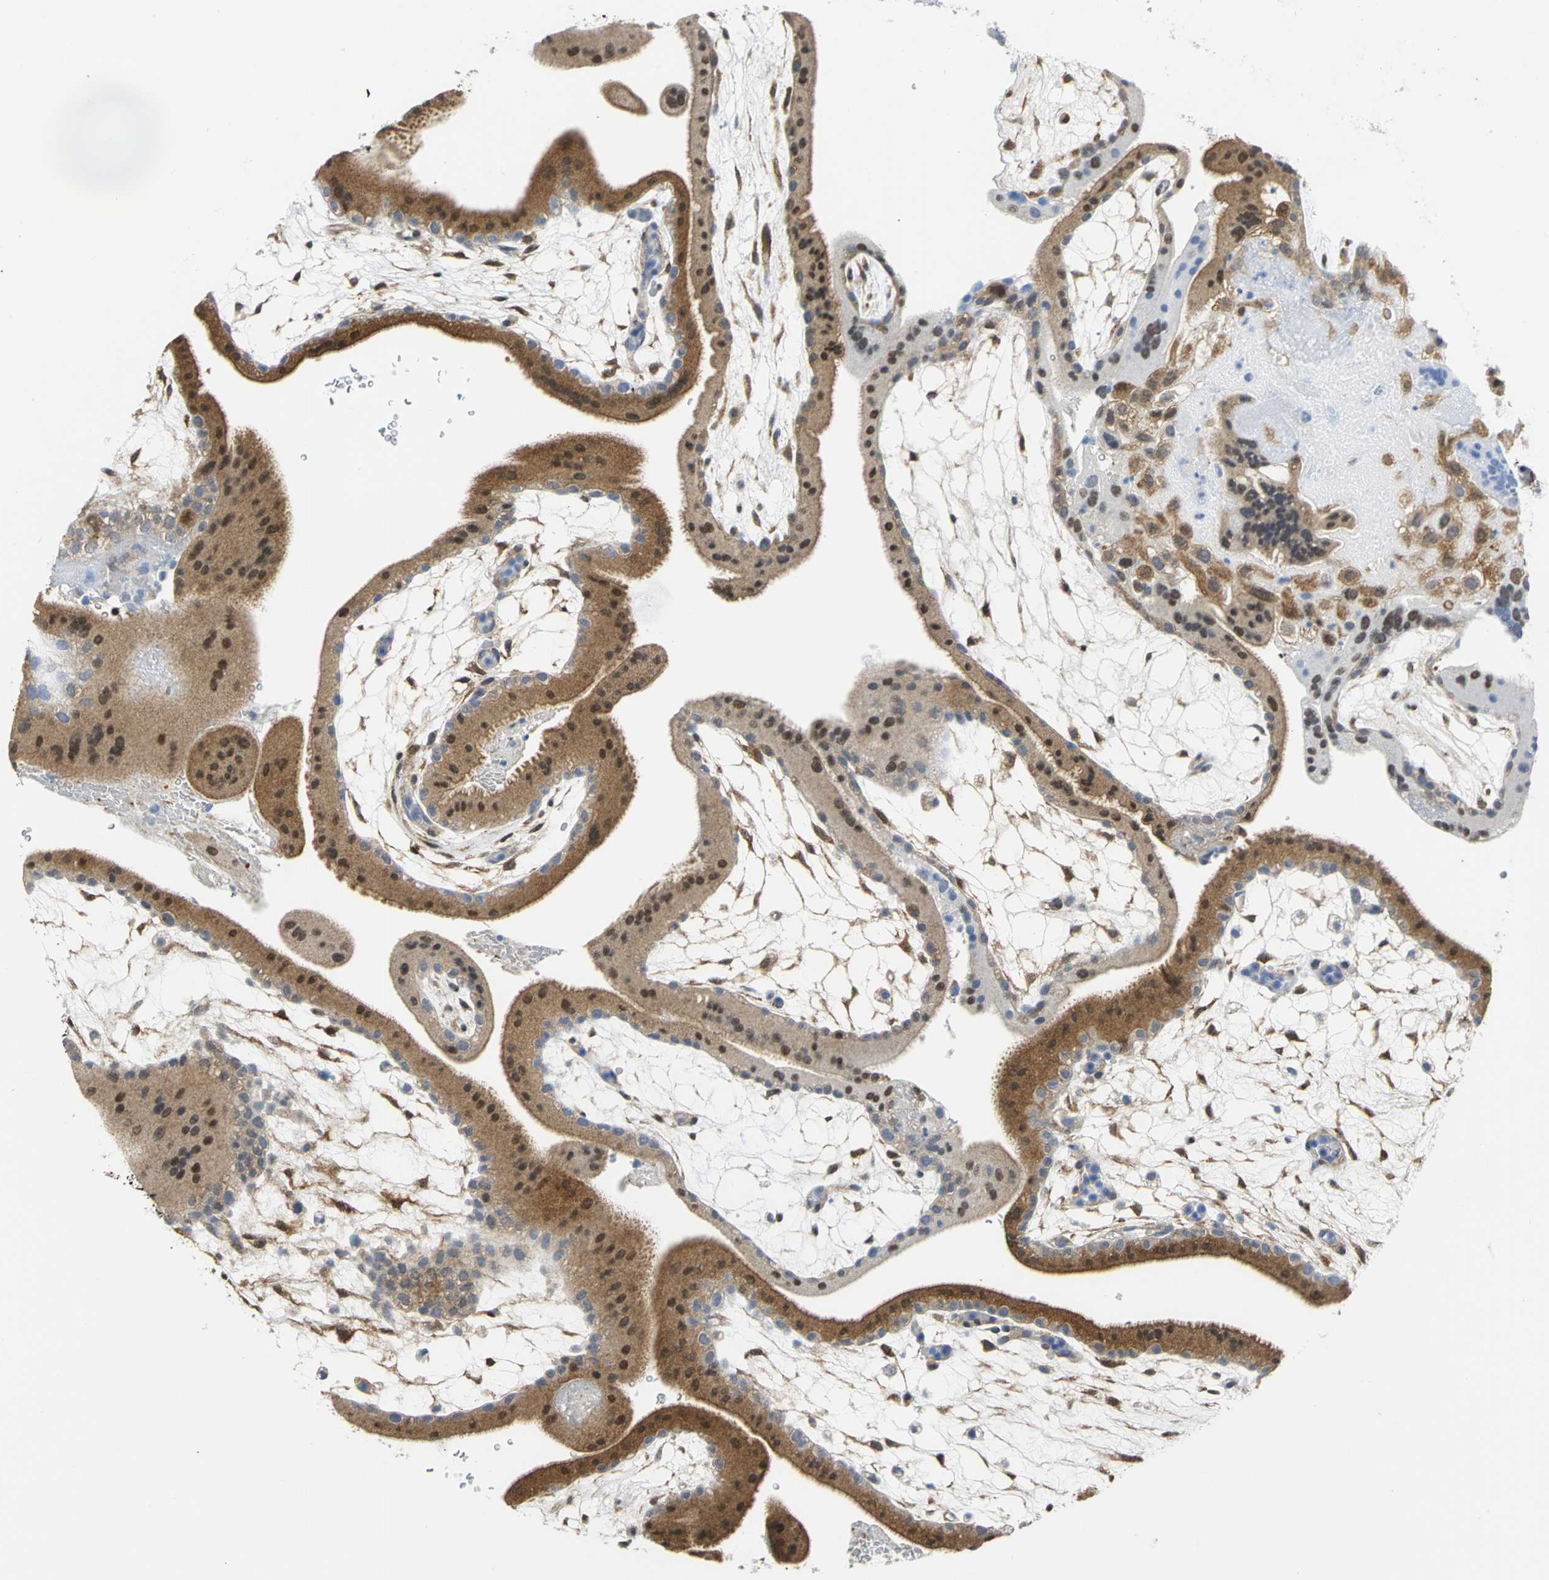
{"staining": {"intensity": "moderate", "quantity": ">75%", "location": "cytoplasmic/membranous"}, "tissue": "placenta", "cell_type": "Decidual cells", "image_type": "normal", "snomed": [{"axis": "morphology", "description": "Normal tissue, NOS"}, {"axis": "topography", "description": "Placenta"}], "caption": "Moderate cytoplasmic/membranous positivity for a protein is present in approximately >75% of decidual cells of benign placenta using immunohistochemistry.", "gene": "PGM3", "patient": {"sex": "female", "age": 19}}